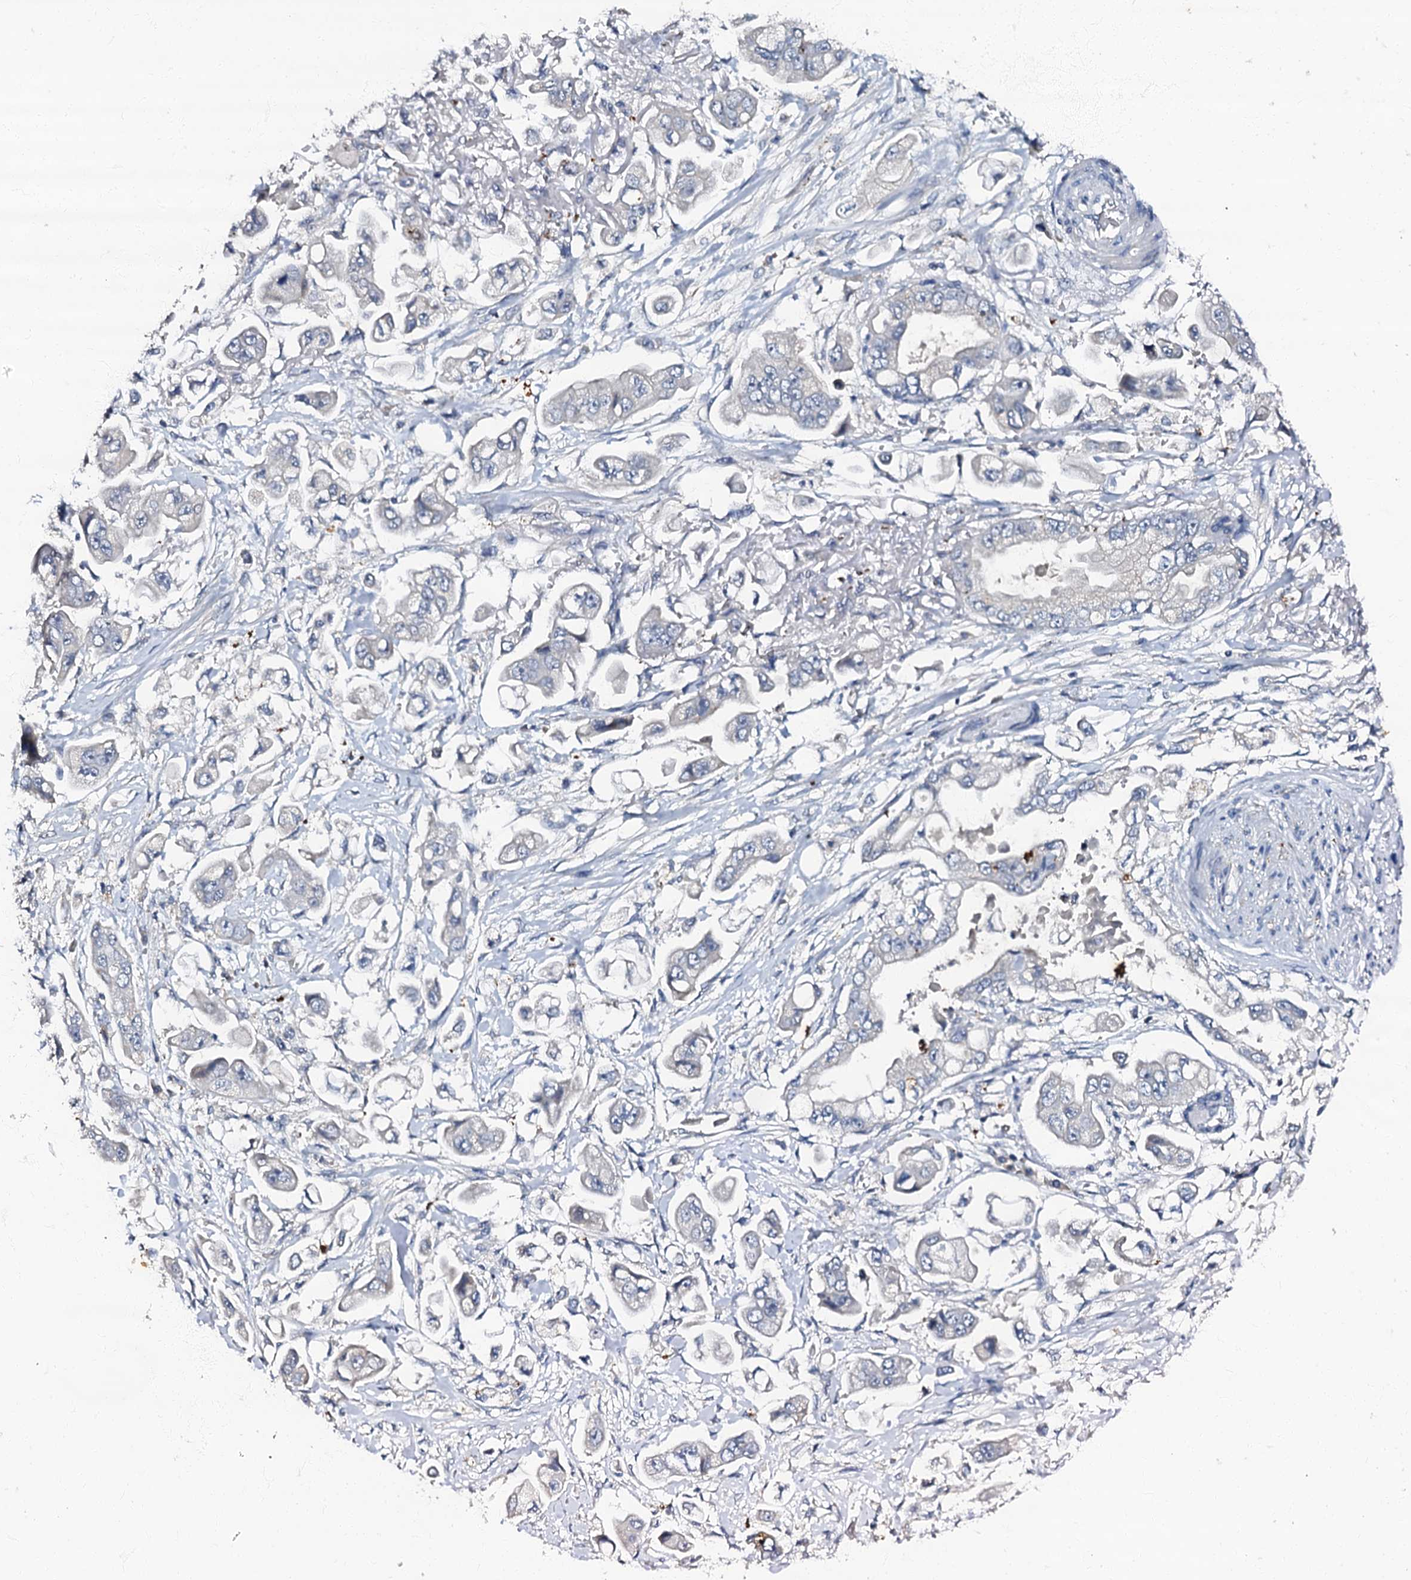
{"staining": {"intensity": "negative", "quantity": "none", "location": "none"}, "tissue": "stomach cancer", "cell_type": "Tumor cells", "image_type": "cancer", "snomed": [{"axis": "morphology", "description": "Adenocarcinoma, NOS"}, {"axis": "topography", "description": "Stomach"}], "caption": "Immunohistochemistry (IHC) photomicrograph of adenocarcinoma (stomach) stained for a protein (brown), which exhibits no positivity in tumor cells.", "gene": "OLAH", "patient": {"sex": "male", "age": 62}}